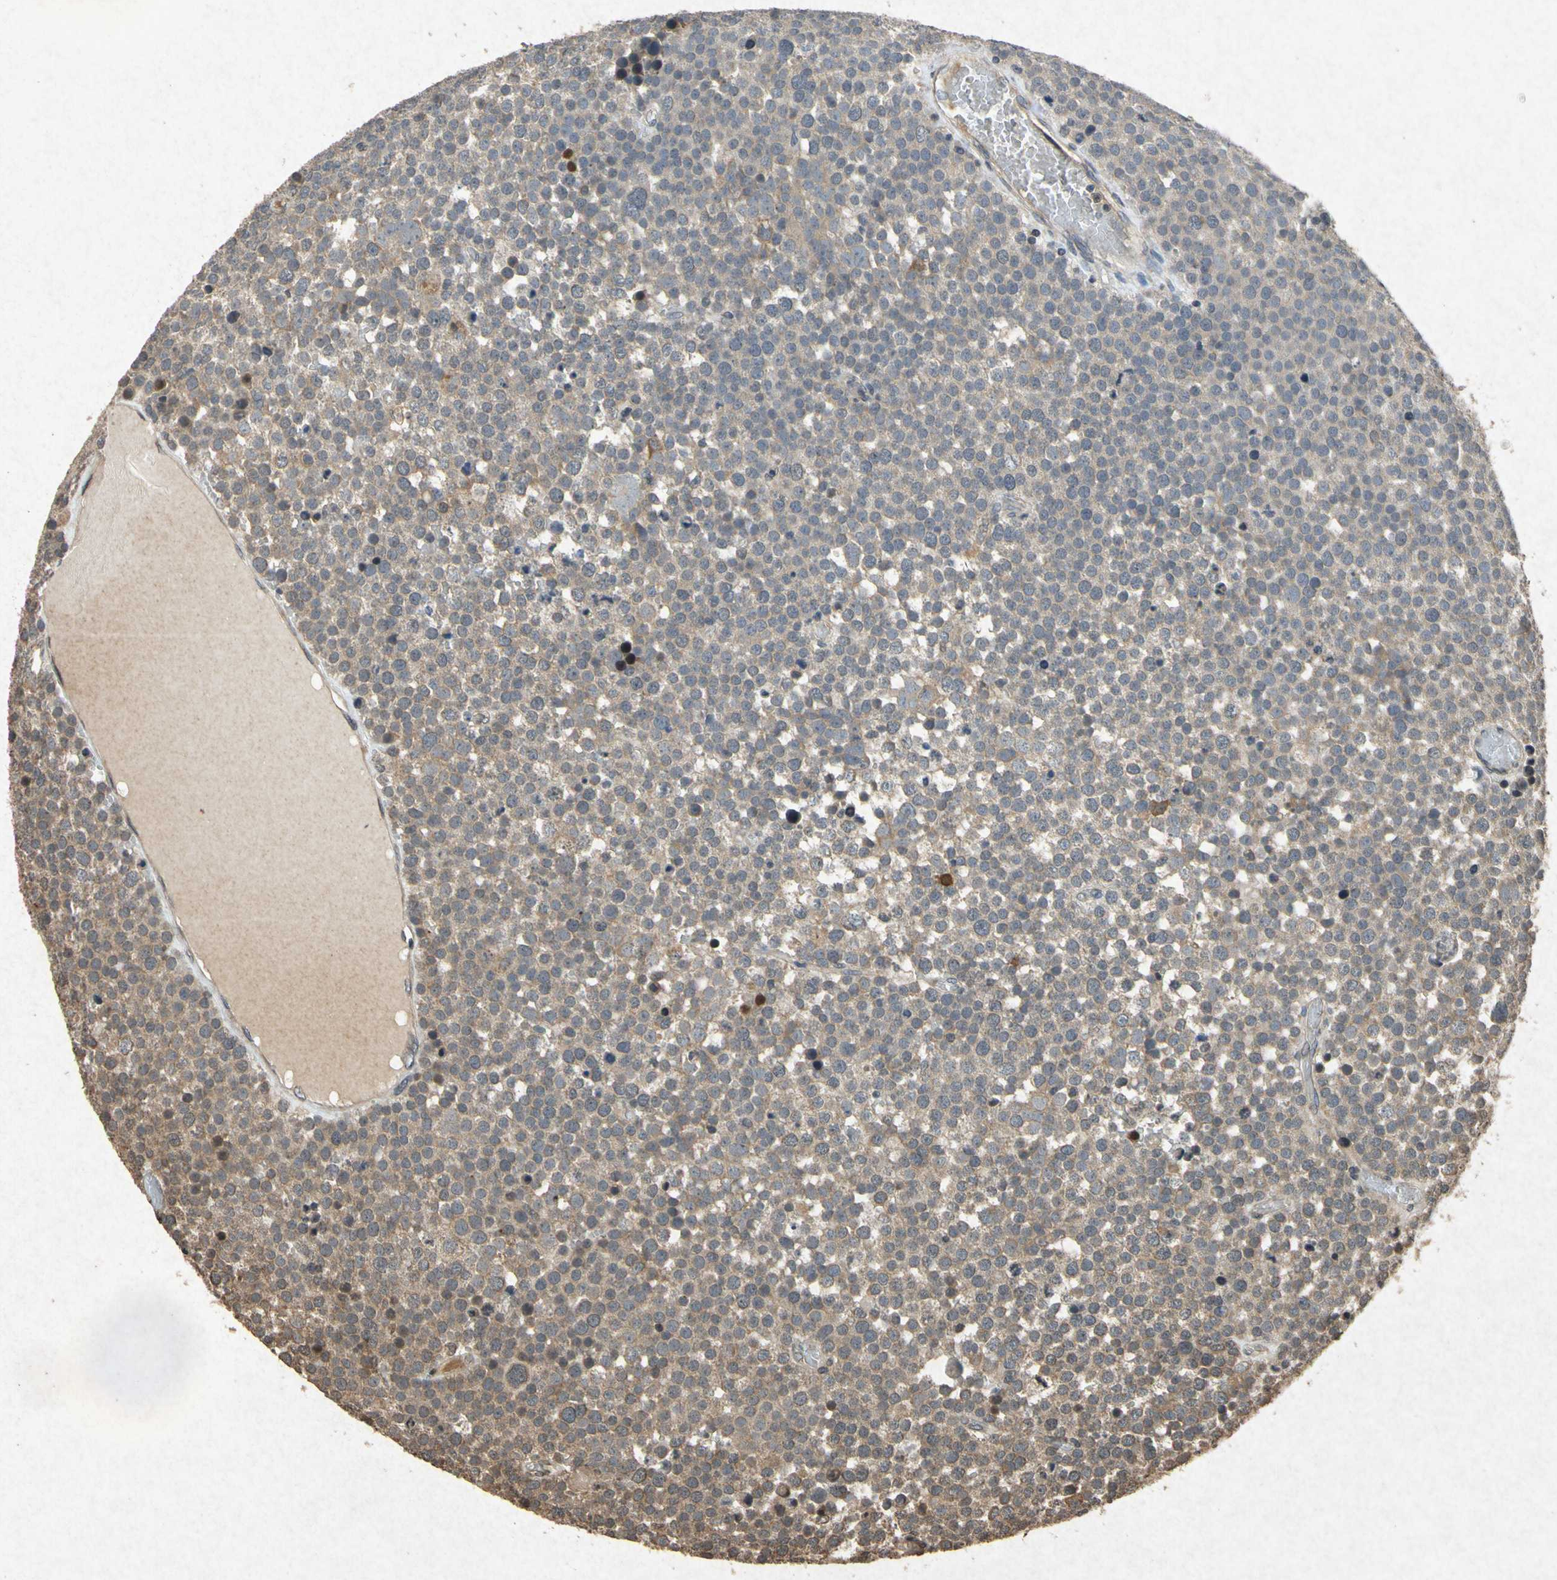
{"staining": {"intensity": "weak", "quantity": ">75%", "location": "cytoplasmic/membranous"}, "tissue": "testis cancer", "cell_type": "Tumor cells", "image_type": "cancer", "snomed": [{"axis": "morphology", "description": "Seminoma, NOS"}, {"axis": "topography", "description": "Testis"}], "caption": "Protein staining by immunohistochemistry (IHC) exhibits weak cytoplasmic/membranous expression in approximately >75% of tumor cells in testis cancer.", "gene": "ATP6V1H", "patient": {"sex": "male", "age": 71}}